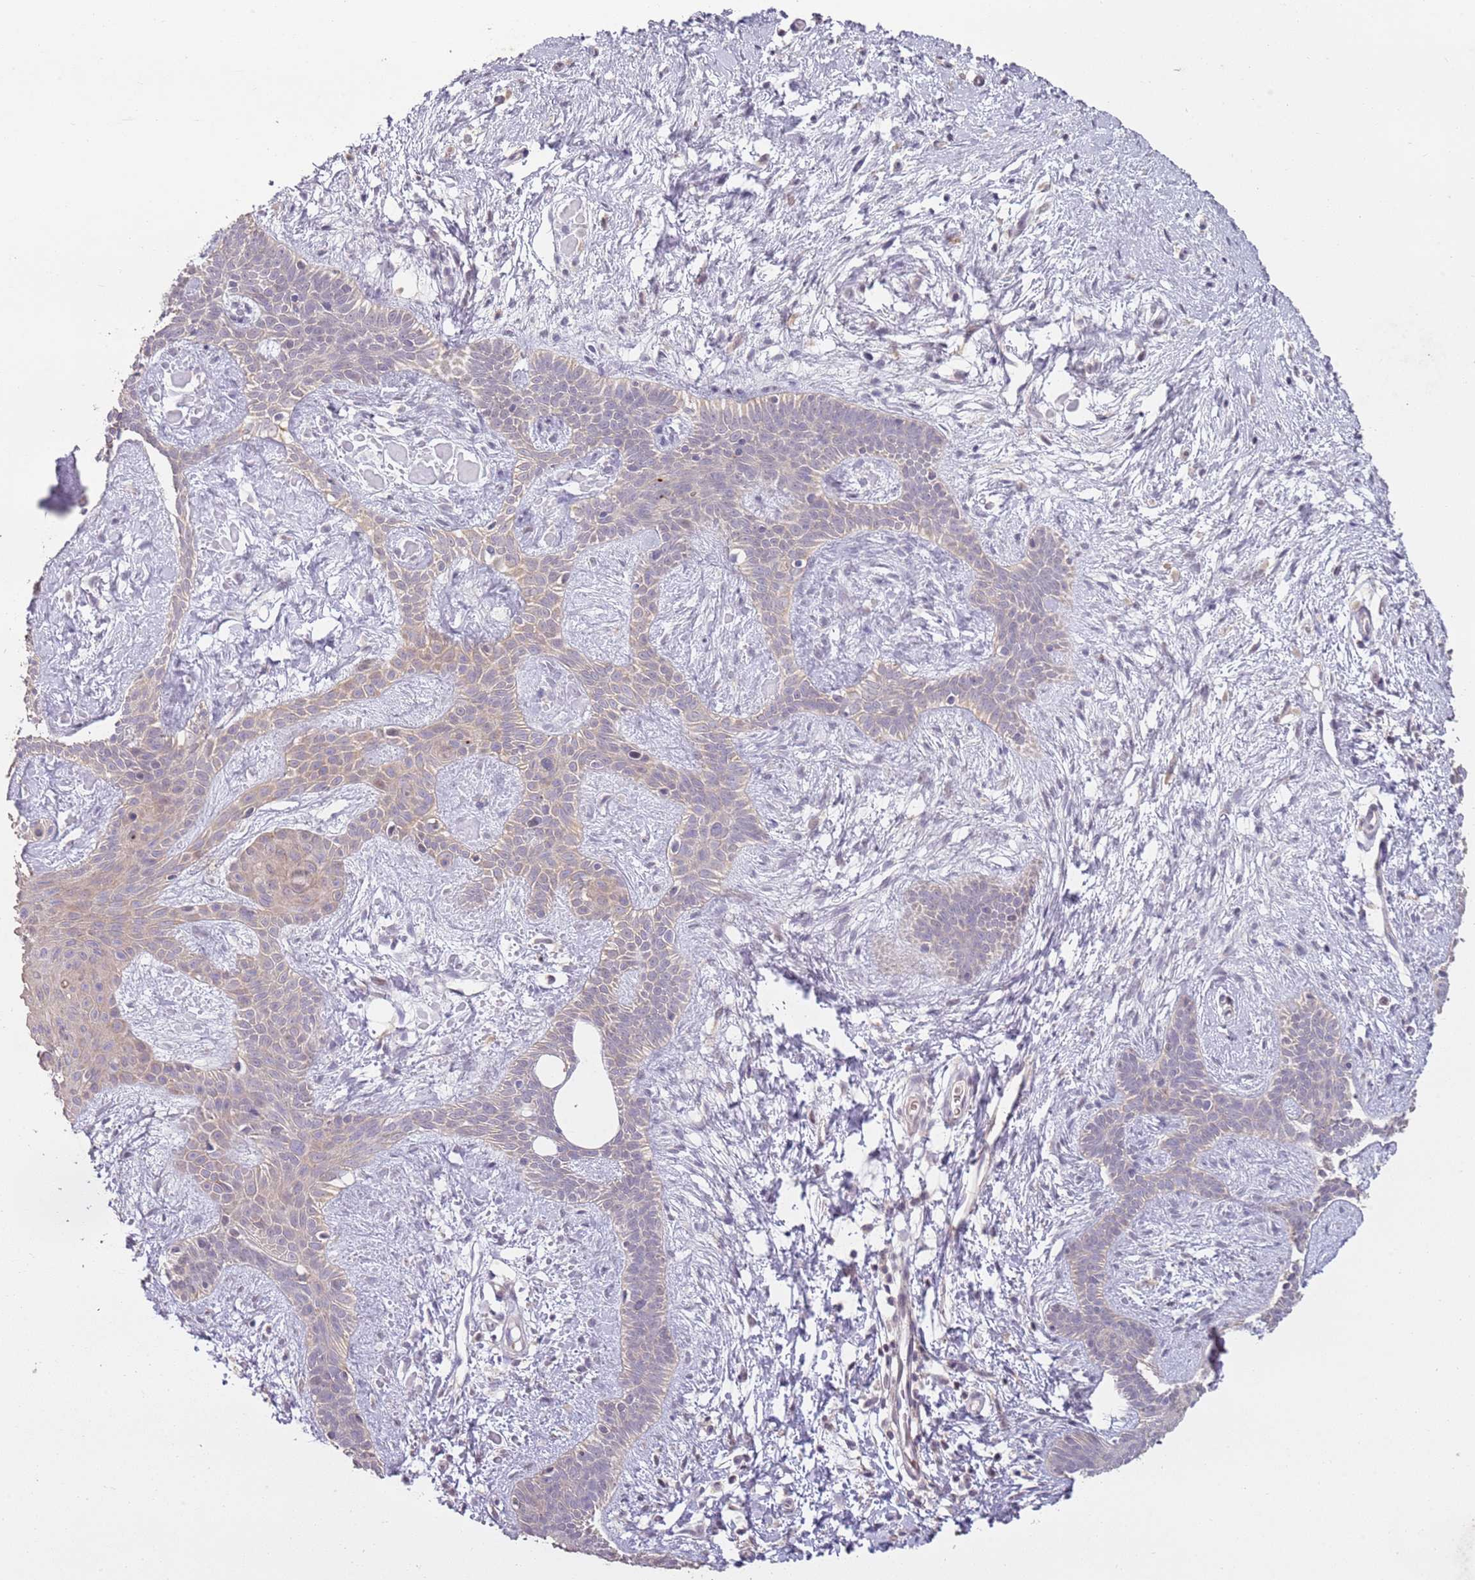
{"staining": {"intensity": "weak", "quantity": "<25%", "location": "cytoplasmic/membranous"}, "tissue": "skin cancer", "cell_type": "Tumor cells", "image_type": "cancer", "snomed": [{"axis": "morphology", "description": "Basal cell carcinoma"}, {"axis": "topography", "description": "Skin"}], "caption": "A micrograph of human basal cell carcinoma (skin) is negative for staining in tumor cells. (Brightfield microscopy of DAB immunohistochemistry at high magnification).", "gene": "TEKT4", "patient": {"sex": "male", "age": 78}}